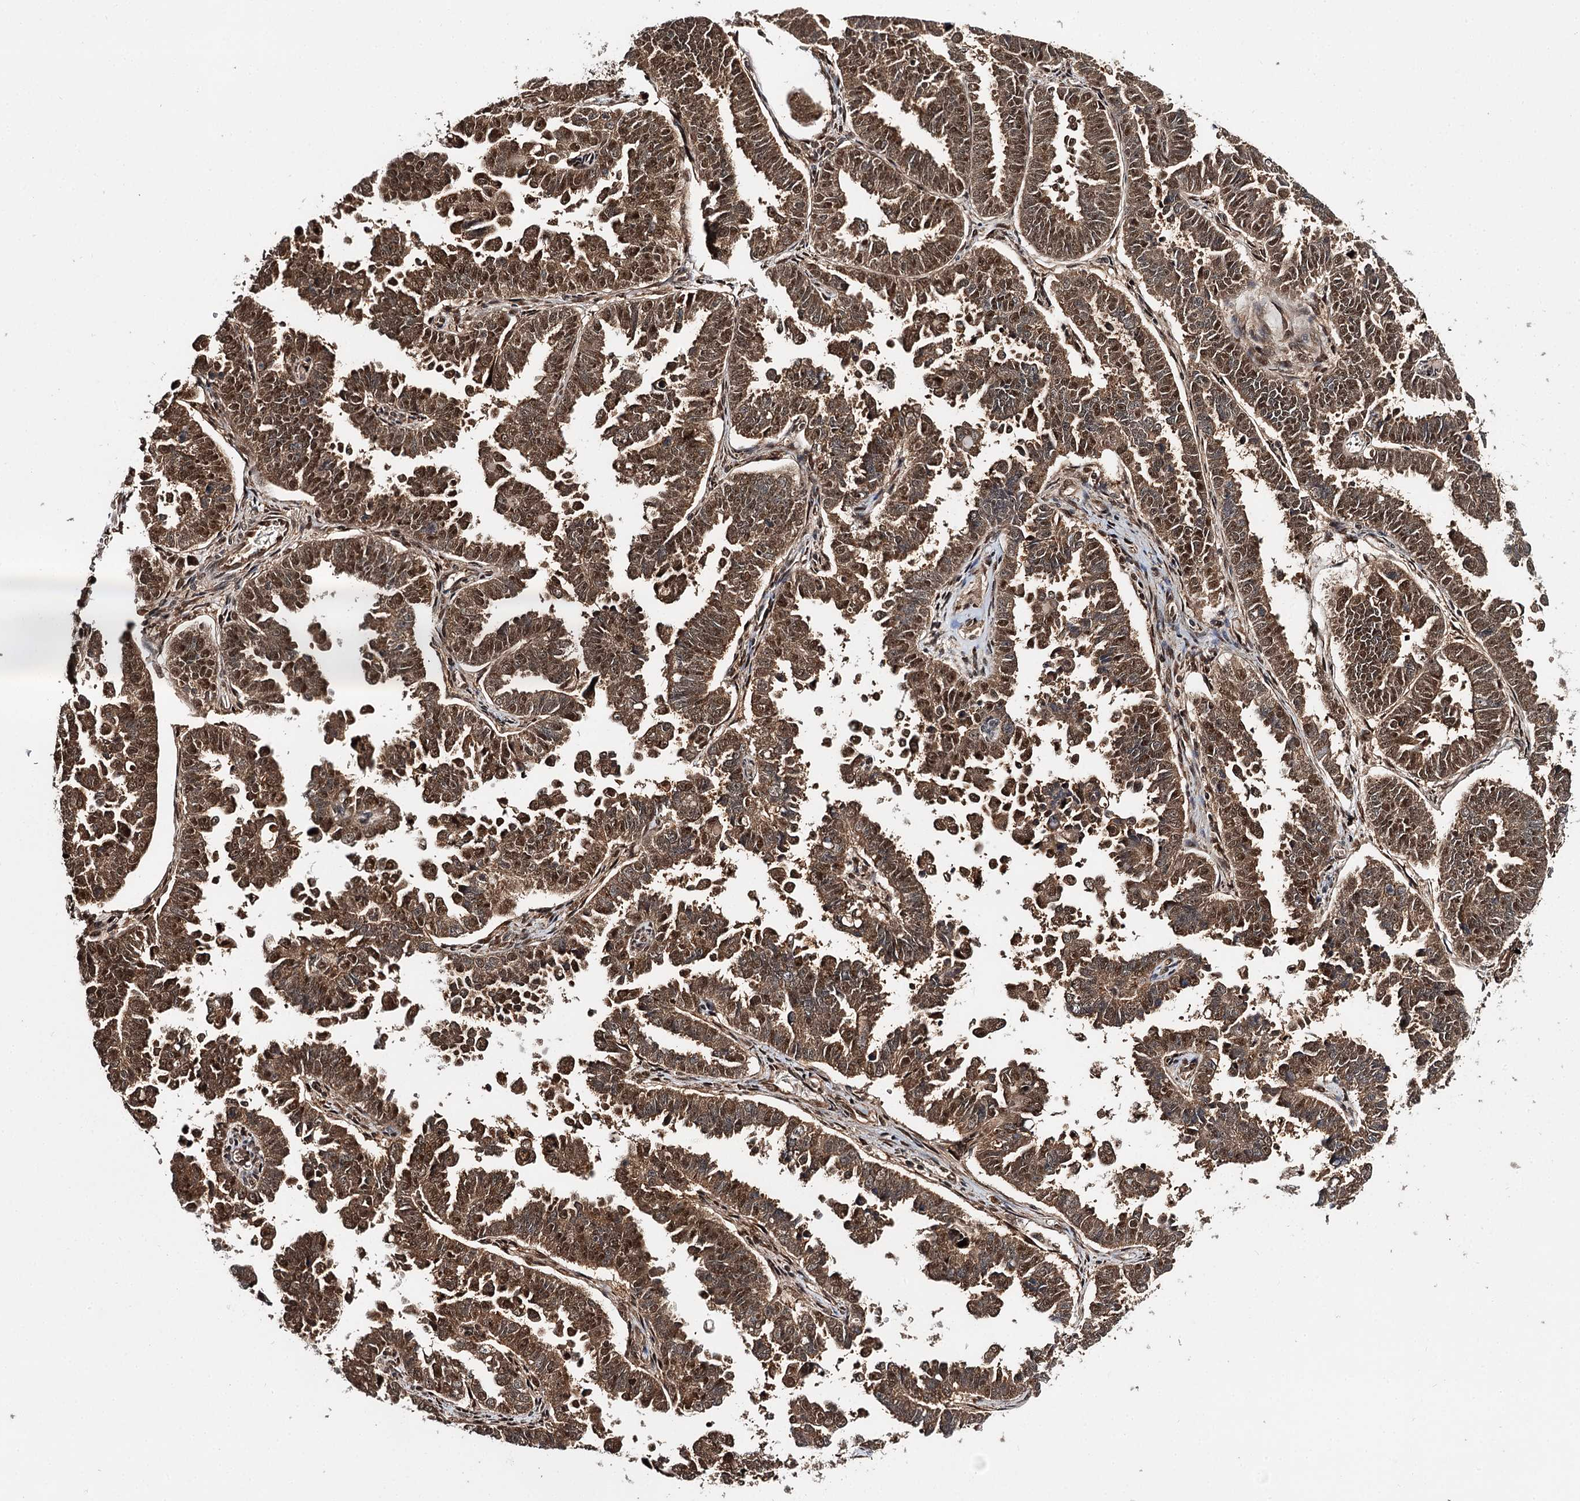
{"staining": {"intensity": "moderate", "quantity": ">75%", "location": "cytoplasmic/membranous,nuclear"}, "tissue": "endometrial cancer", "cell_type": "Tumor cells", "image_type": "cancer", "snomed": [{"axis": "morphology", "description": "Adenocarcinoma, NOS"}, {"axis": "topography", "description": "Endometrium"}], "caption": "Protein expression by immunohistochemistry demonstrates moderate cytoplasmic/membranous and nuclear positivity in approximately >75% of tumor cells in endometrial cancer.", "gene": "N6AMT1", "patient": {"sex": "female", "age": 75}}